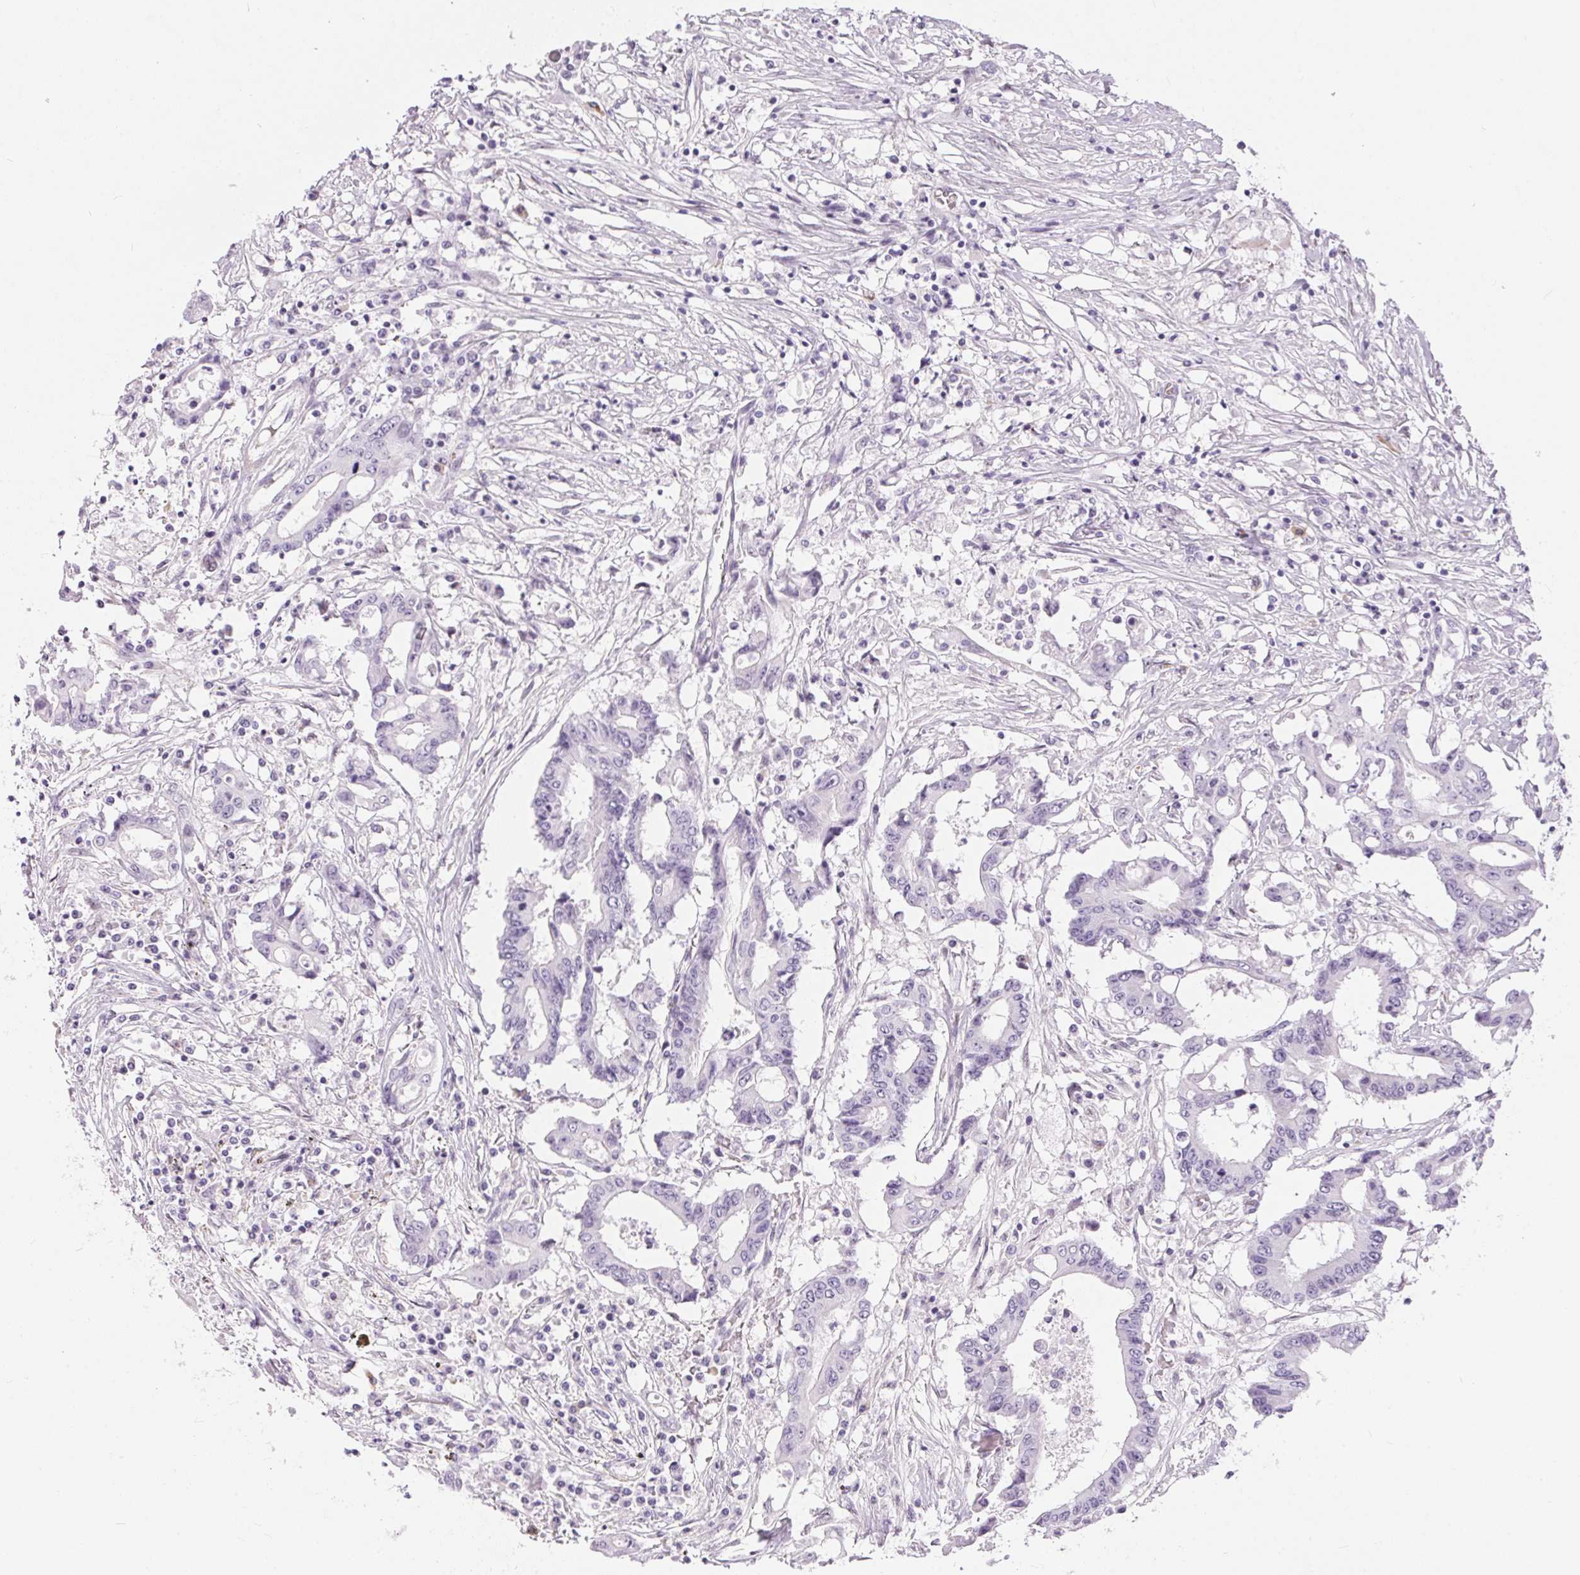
{"staining": {"intensity": "negative", "quantity": "none", "location": "none"}, "tissue": "colorectal cancer", "cell_type": "Tumor cells", "image_type": "cancer", "snomed": [{"axis": "morphology", "description": "Adenocarcinoma, NOS"}, {"axis": "topography", "description": "Rectum"}], "caption": "This histopathology image is of adenocarcinoma (colorectal) stained with immunohistochemistry (IHC) to label a protein in brown with the nuclei are counter-stained blue. There is no expression in tumor cells.", "gene": "GBP6", "patient": {"sex": "male", "age": 54}}